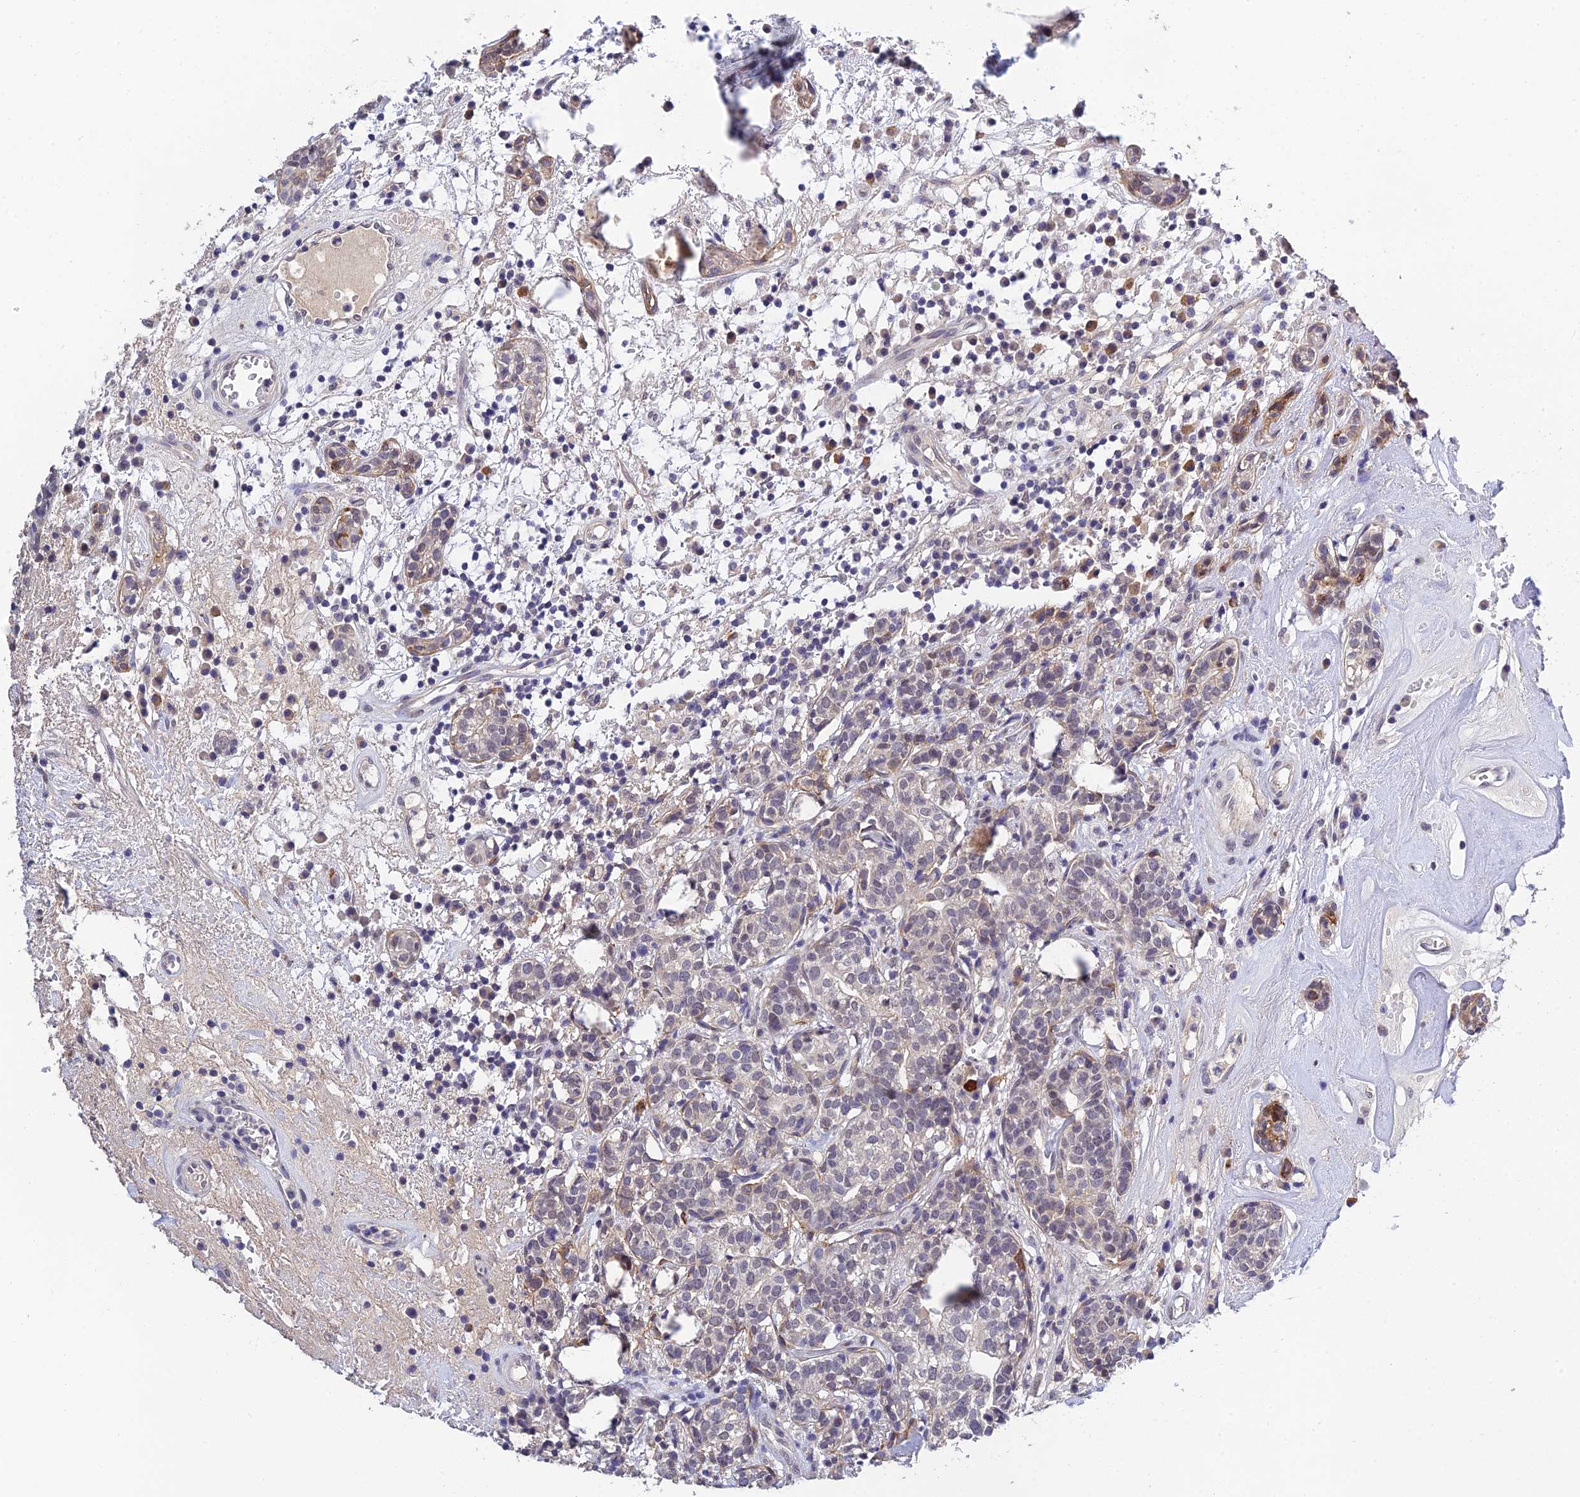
{"staining": {"intensity": "negative", "quantity": "none", "location": "none"}, "tissue": "head and neck cancer", "cell_type": "Tumor cells", "image_type": "cancer", "snomed": [{"axis": "morphology", "description": "Adenocarcinoma, NOS"}, {"axis": "topography", "description": "Salivary gland"}, {"axis": "topography", "description": "Head-Neck"}], "caption": "Immunohistochemical staining of head and neck cancer (adenocarcinoma) exhibits no significant staining in tumor cells.", "gene": "HOXB1", "patient": {"sex": "female", "age": 65}}